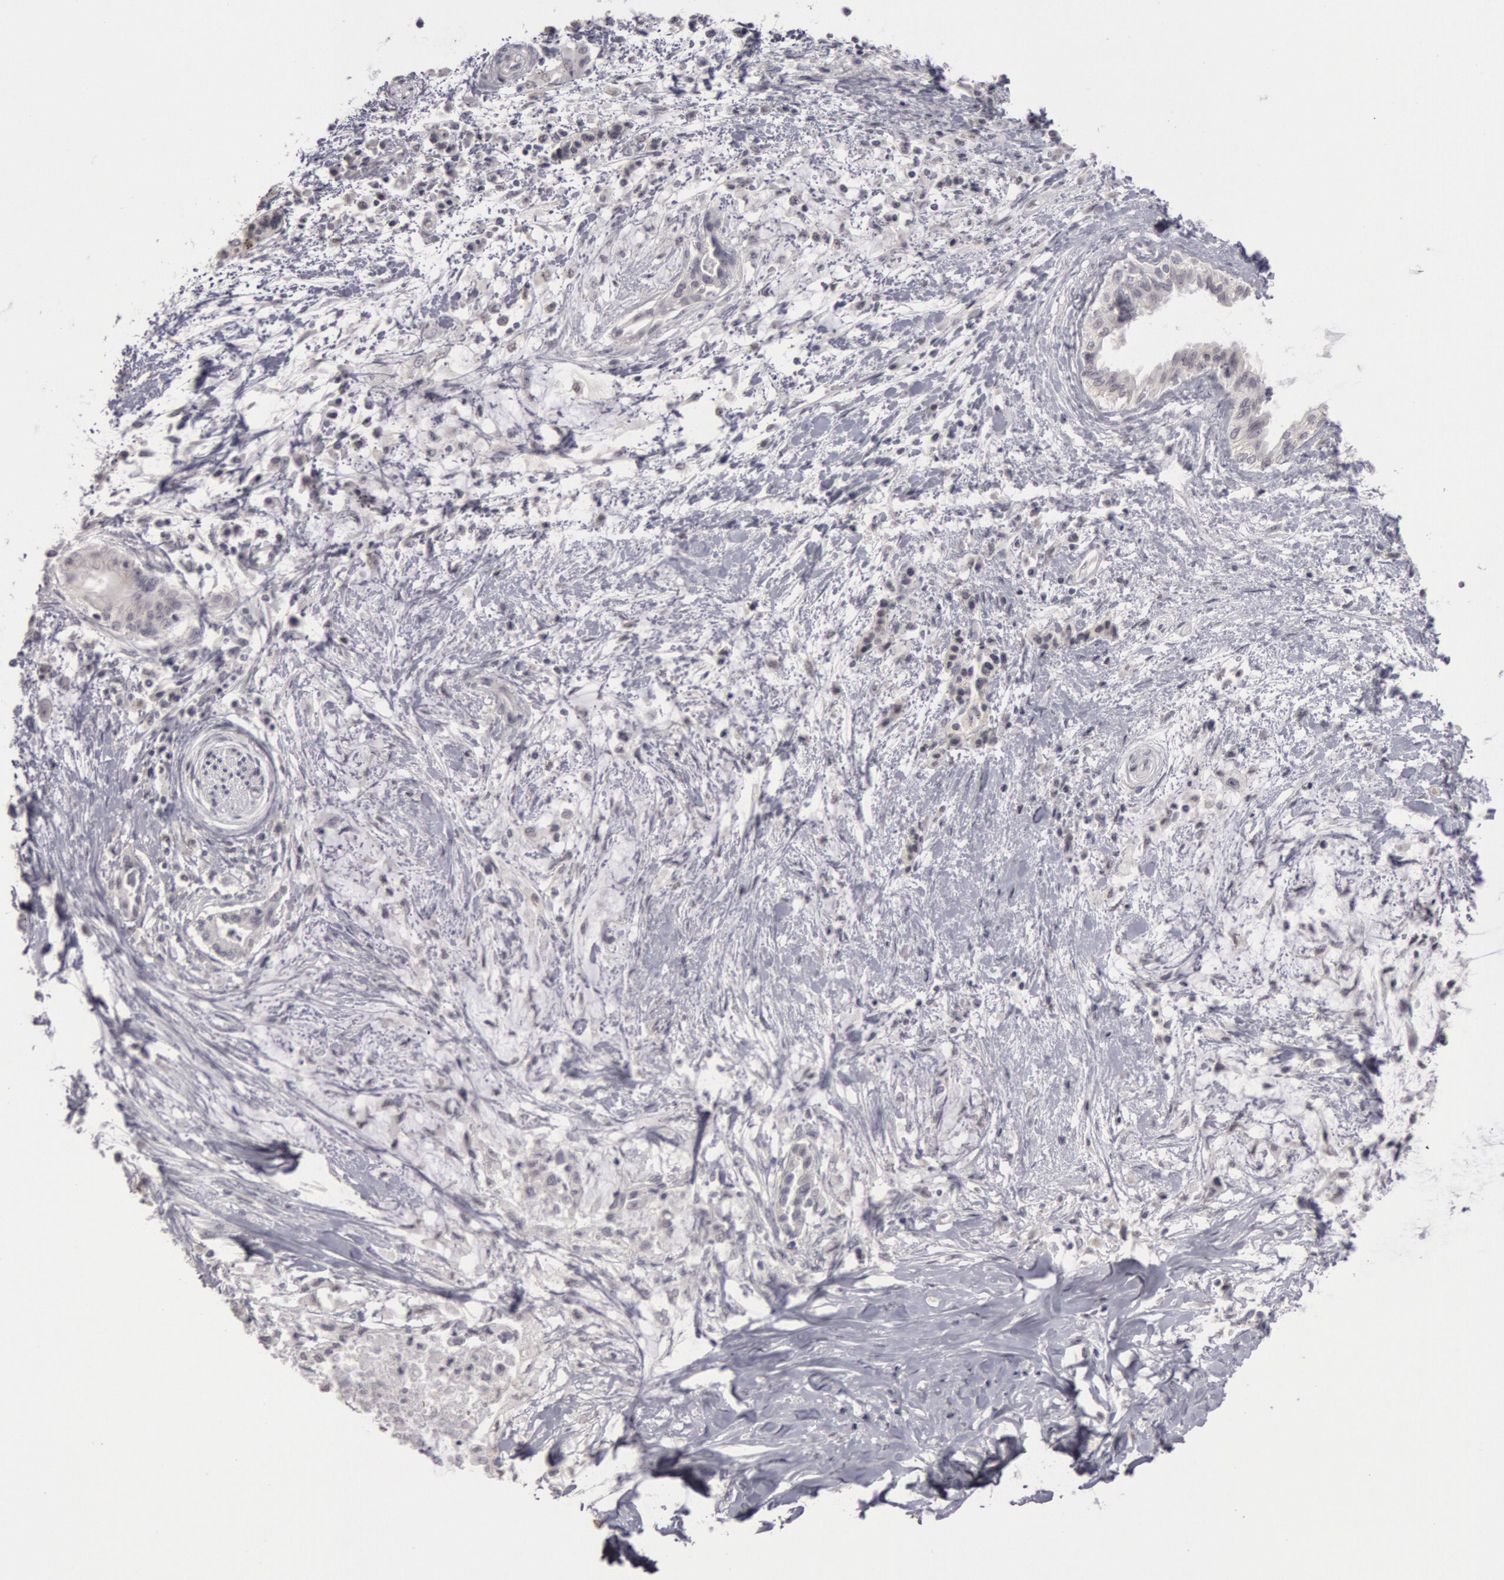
{"staining": {"intensity": "negative", "quantity": "none", "location": "none"}, "tissue": "pancreatic cancer", "cell_type": "Tumor cells", "image_type": "cancer", "snomed": [{"axis": "morphology", "description": "Adenocarcinoma, NOS"}, {"axis": "topography", "description": "Pancreas"}], "caption": "Human pancreatic cancer stained for a protein using immunohistochemistry (IHC) reveals no staining in tumor cells.", "gene": "RIMBP3C", "patient": {"sex": "female", "age": 64}}